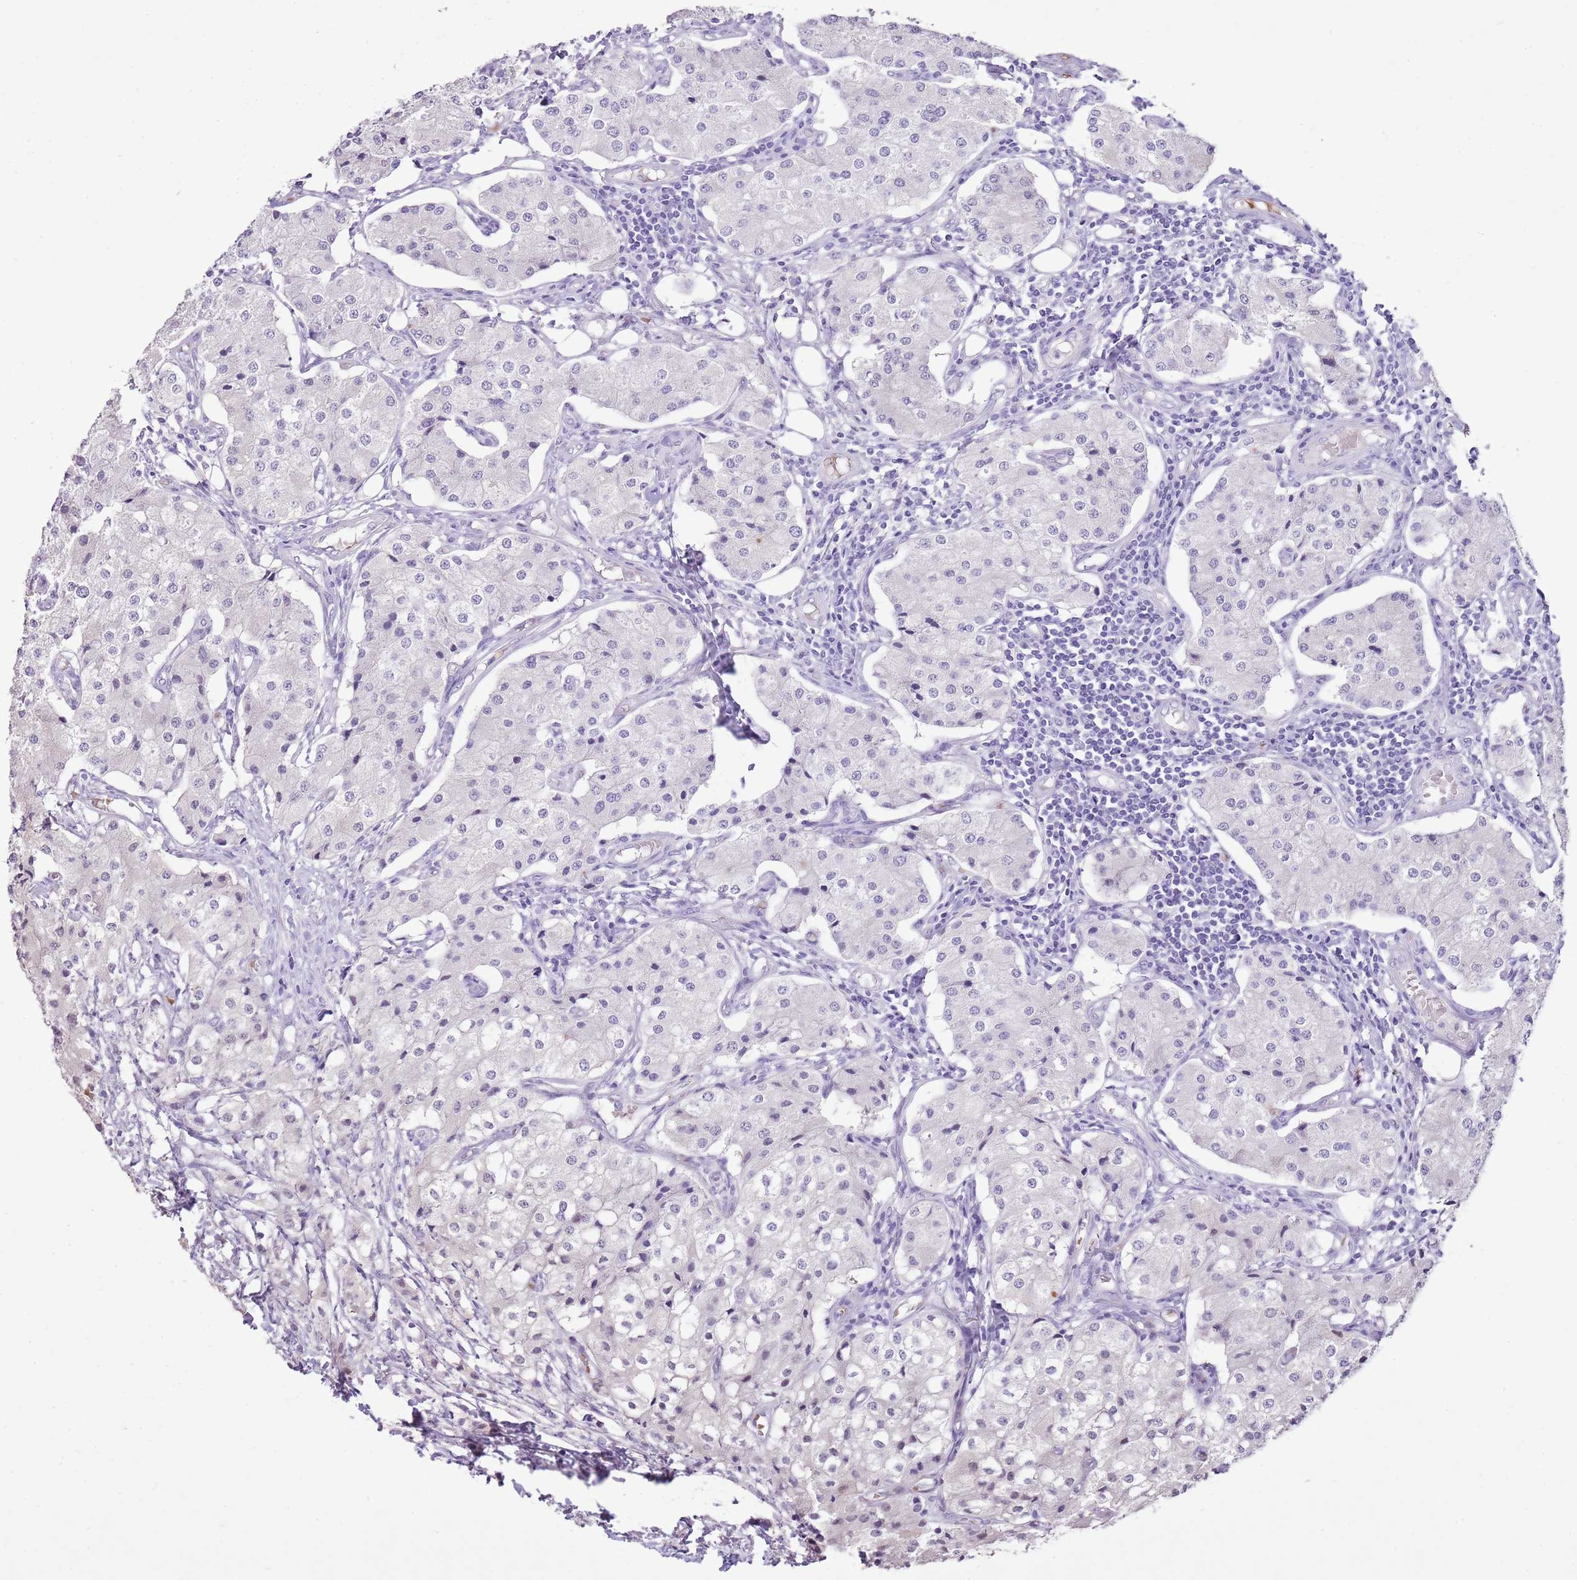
{"staining": {"intensity": "negative", "quantity": "none", "location": "none"}, "tissue": "carcinoid", "cell_type": "Tumor cells", "image_type": "cancer", "snomed": [{"axis": "morphology", "description": "Carcinoid, malignant, NOS"}, {"axis": "topography", "description": "Colon"}], "caption": "An image of human carcinoid is negative for staining in tumor cells.", "gene": "XPO7", "patient": {"sex": "female", "age": 52}}